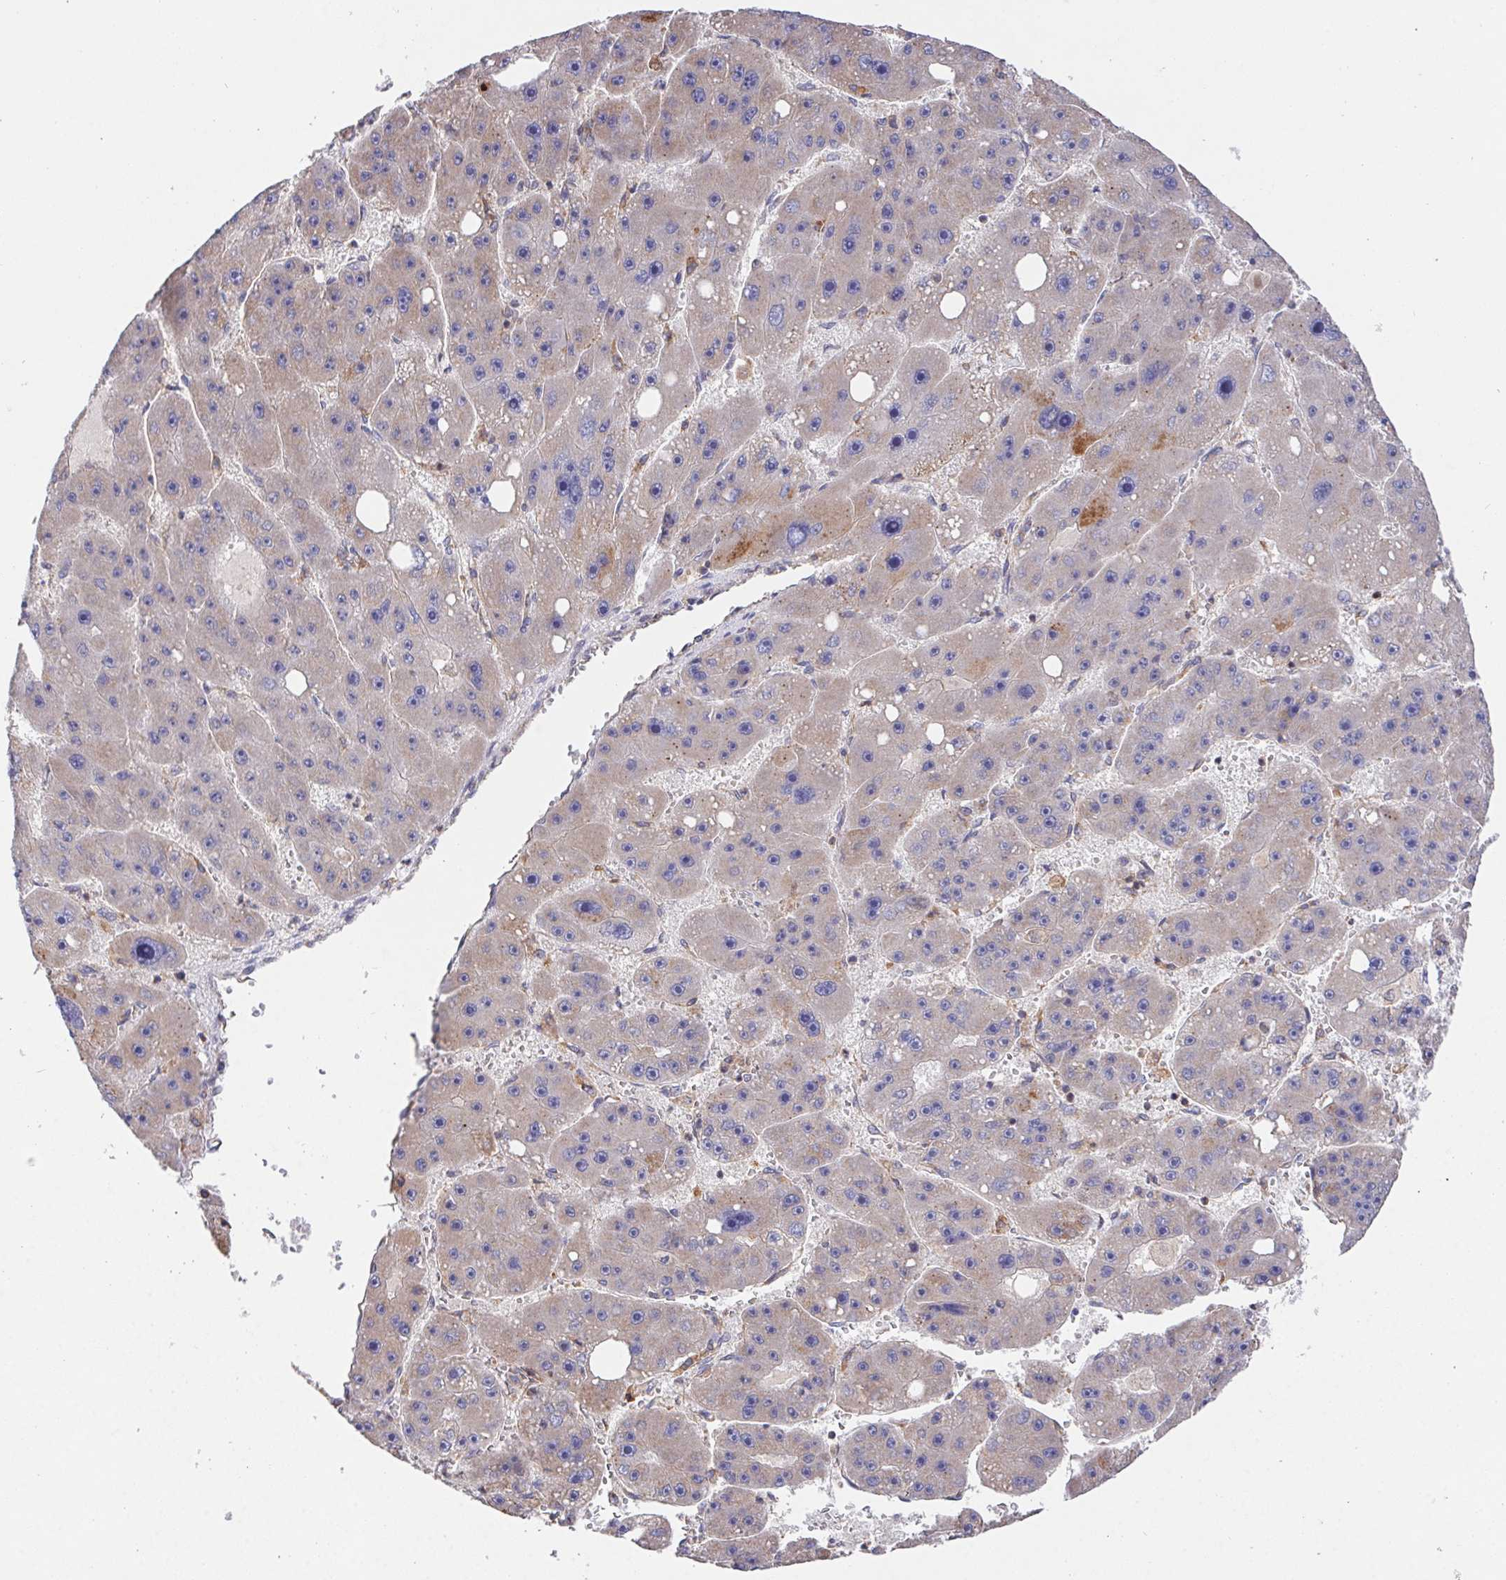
{"staining": {"intensity": "weak", "quantity": "25%-75%", "location": "cytoplasmic/membranous"}, "tissue": "liver cancer", "cell_type": "Tumor cells", "image_type": "cancer", "snomed": [{"axis": "morphology", "description": "Carcinoma, Hepatocellular, NOS"}, {"axis": "topography", "description": "Liver"}], "caption": "A low amount of weak cytoplasmic/membranous positivity is seen in about 25%-75% of tumor cells in liver cancer (hepatocellular carcinoma) tissue.", "gene": "FAM241A", "patient": {"sex": "female", "age": 61}}